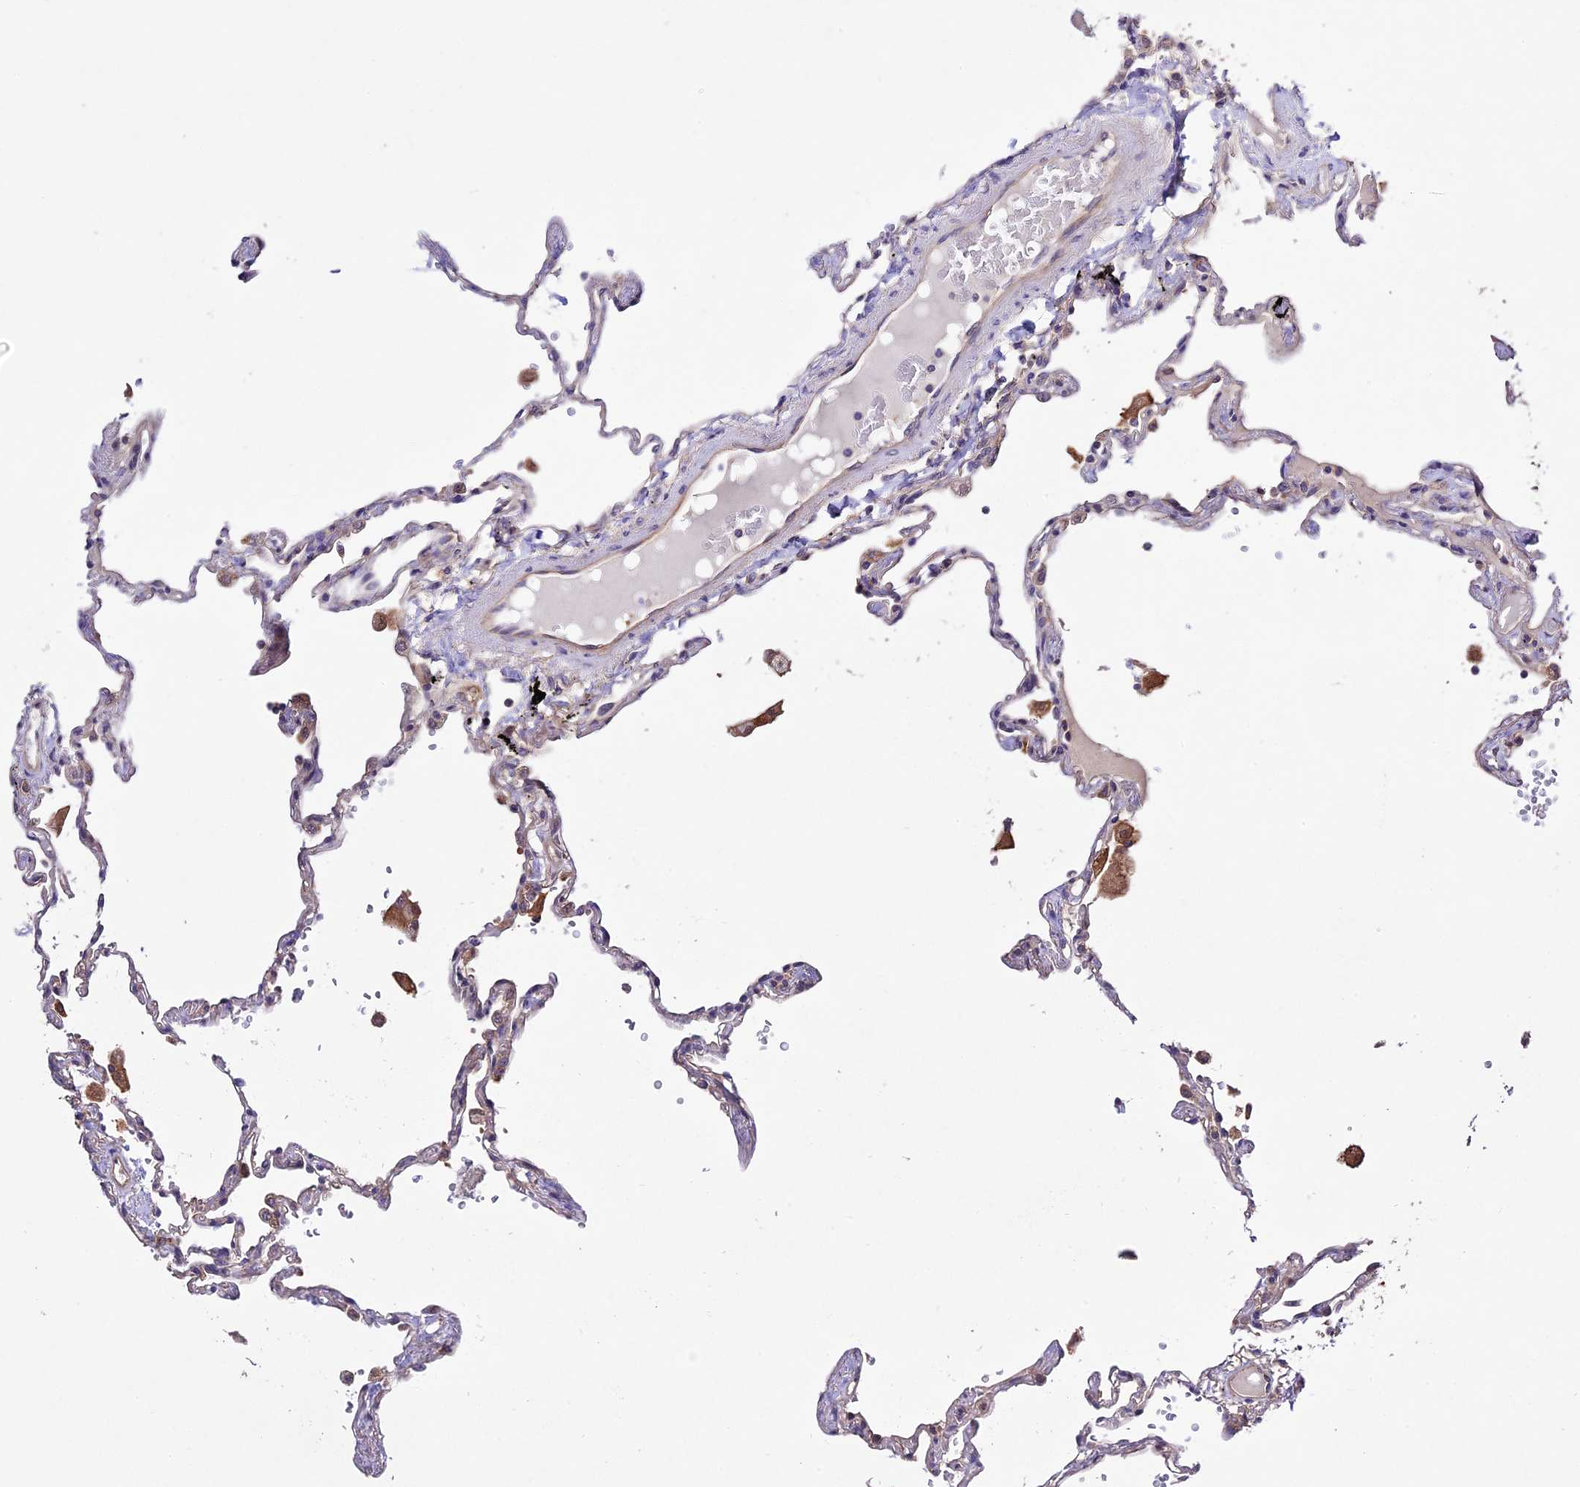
{"staining": {"intensity": "negative", "quantity": "none", "location": "none"}, "tissue": "lung", "cell_type": "Alveolar cells", "image_type": "normal", "snomed": [{"axis": "morphology", "description": "Normal tissue, NOS"}, {"axis": "topography", "description": "Lung"}], "caption": "This is an immunohistochemistry image of benign lung. There is no staining in alveolar cells.", "gene": "CES3", "patient": {"sex": "female", "age": 67}}